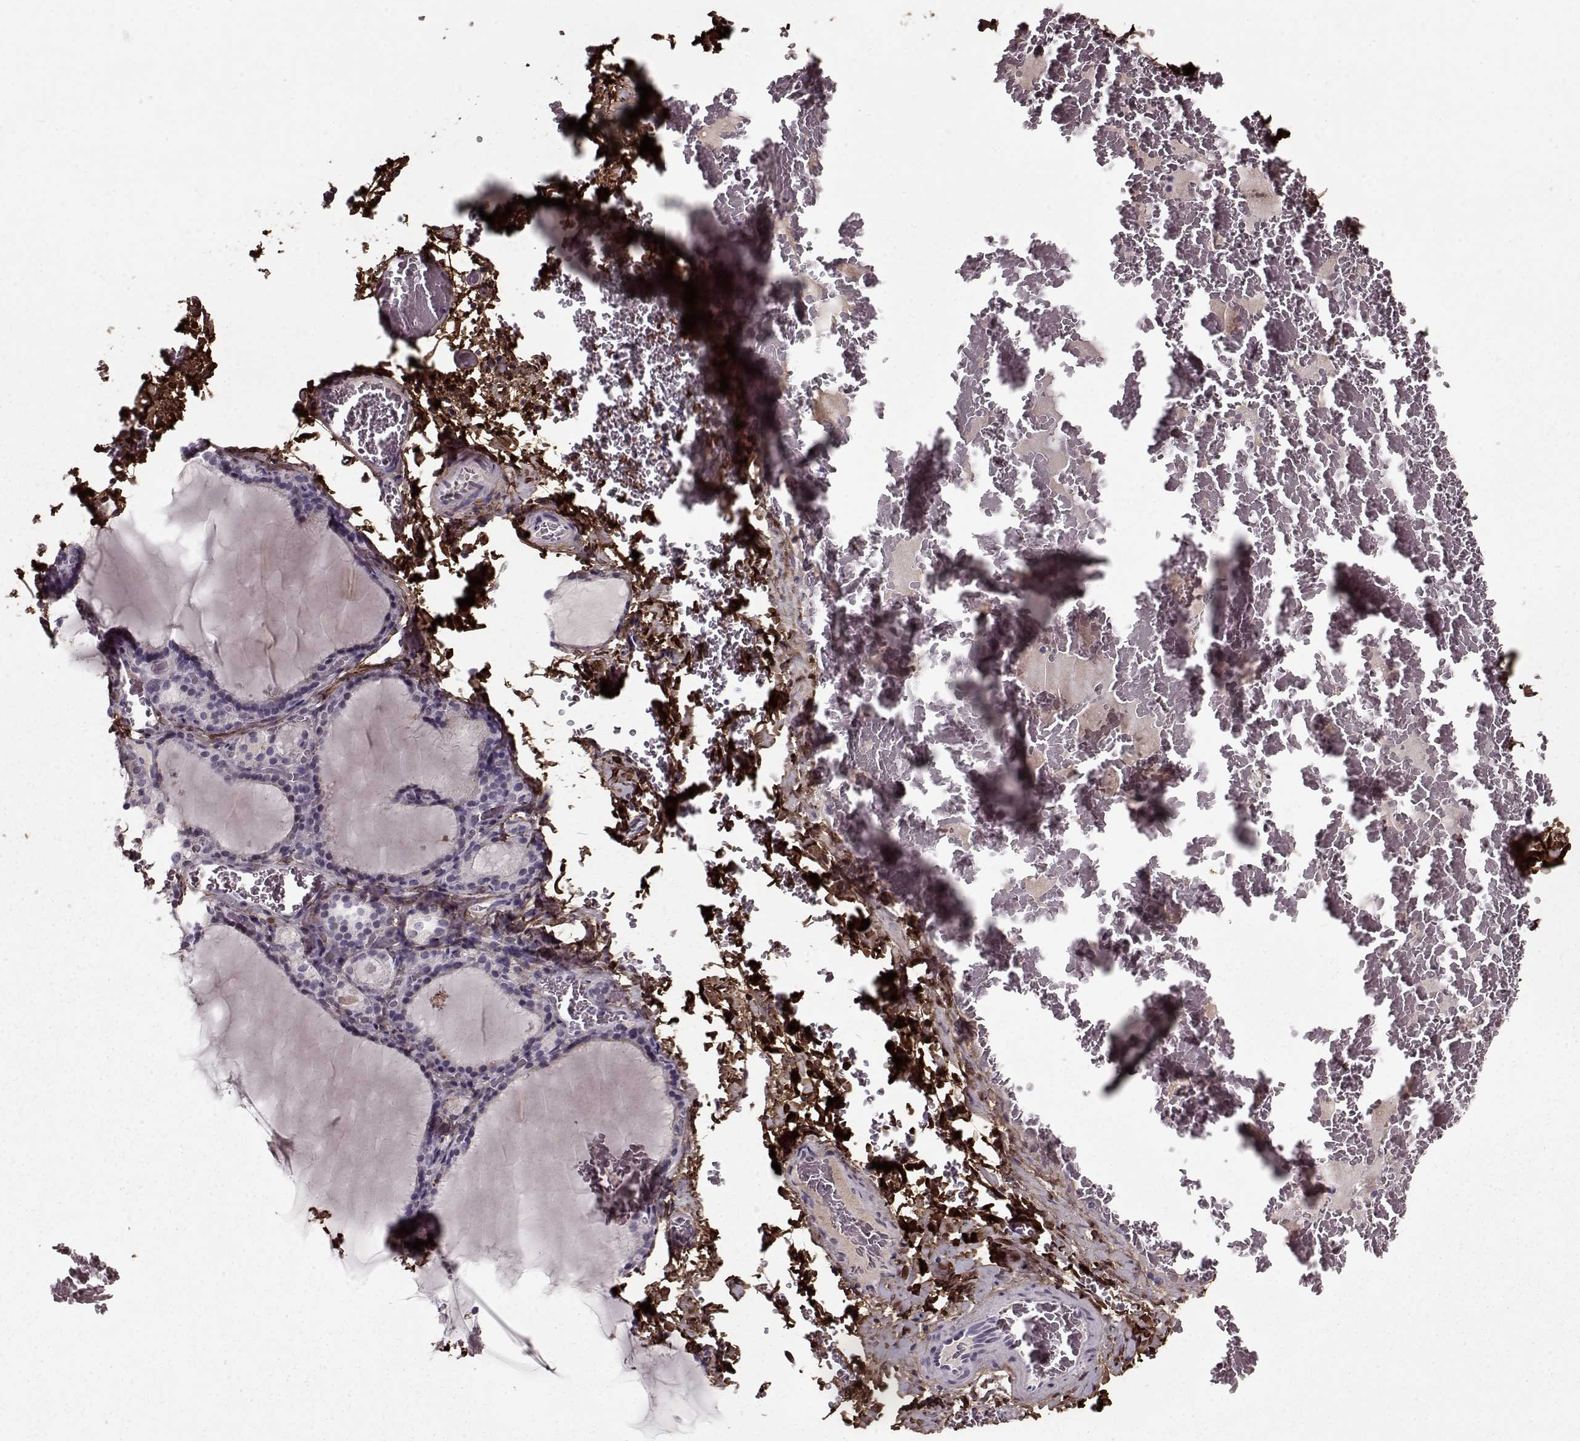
{"staining": {"intensity": "negative", "quantity": "none", "location": "none"}, "tissue": "thyroid gland", "cell_type": "Glandular cells", "image_type": "normal", "snomed": [{"axis": "morphology", "description": "Normal tissue, NOS"}, {"axis": "morphology", "description": "Hyperplasia, NOS"}, {"axis": "topography", "description": "Thyroid gland"}], "caption": "The immunohistochemistry (IHC) image has no significant staining in glandular cells of thyroid gland. (DAB immunohistochemistry, high magnification).", "gene": "LUM", "patient": {"sex": "female", "age": 27}}